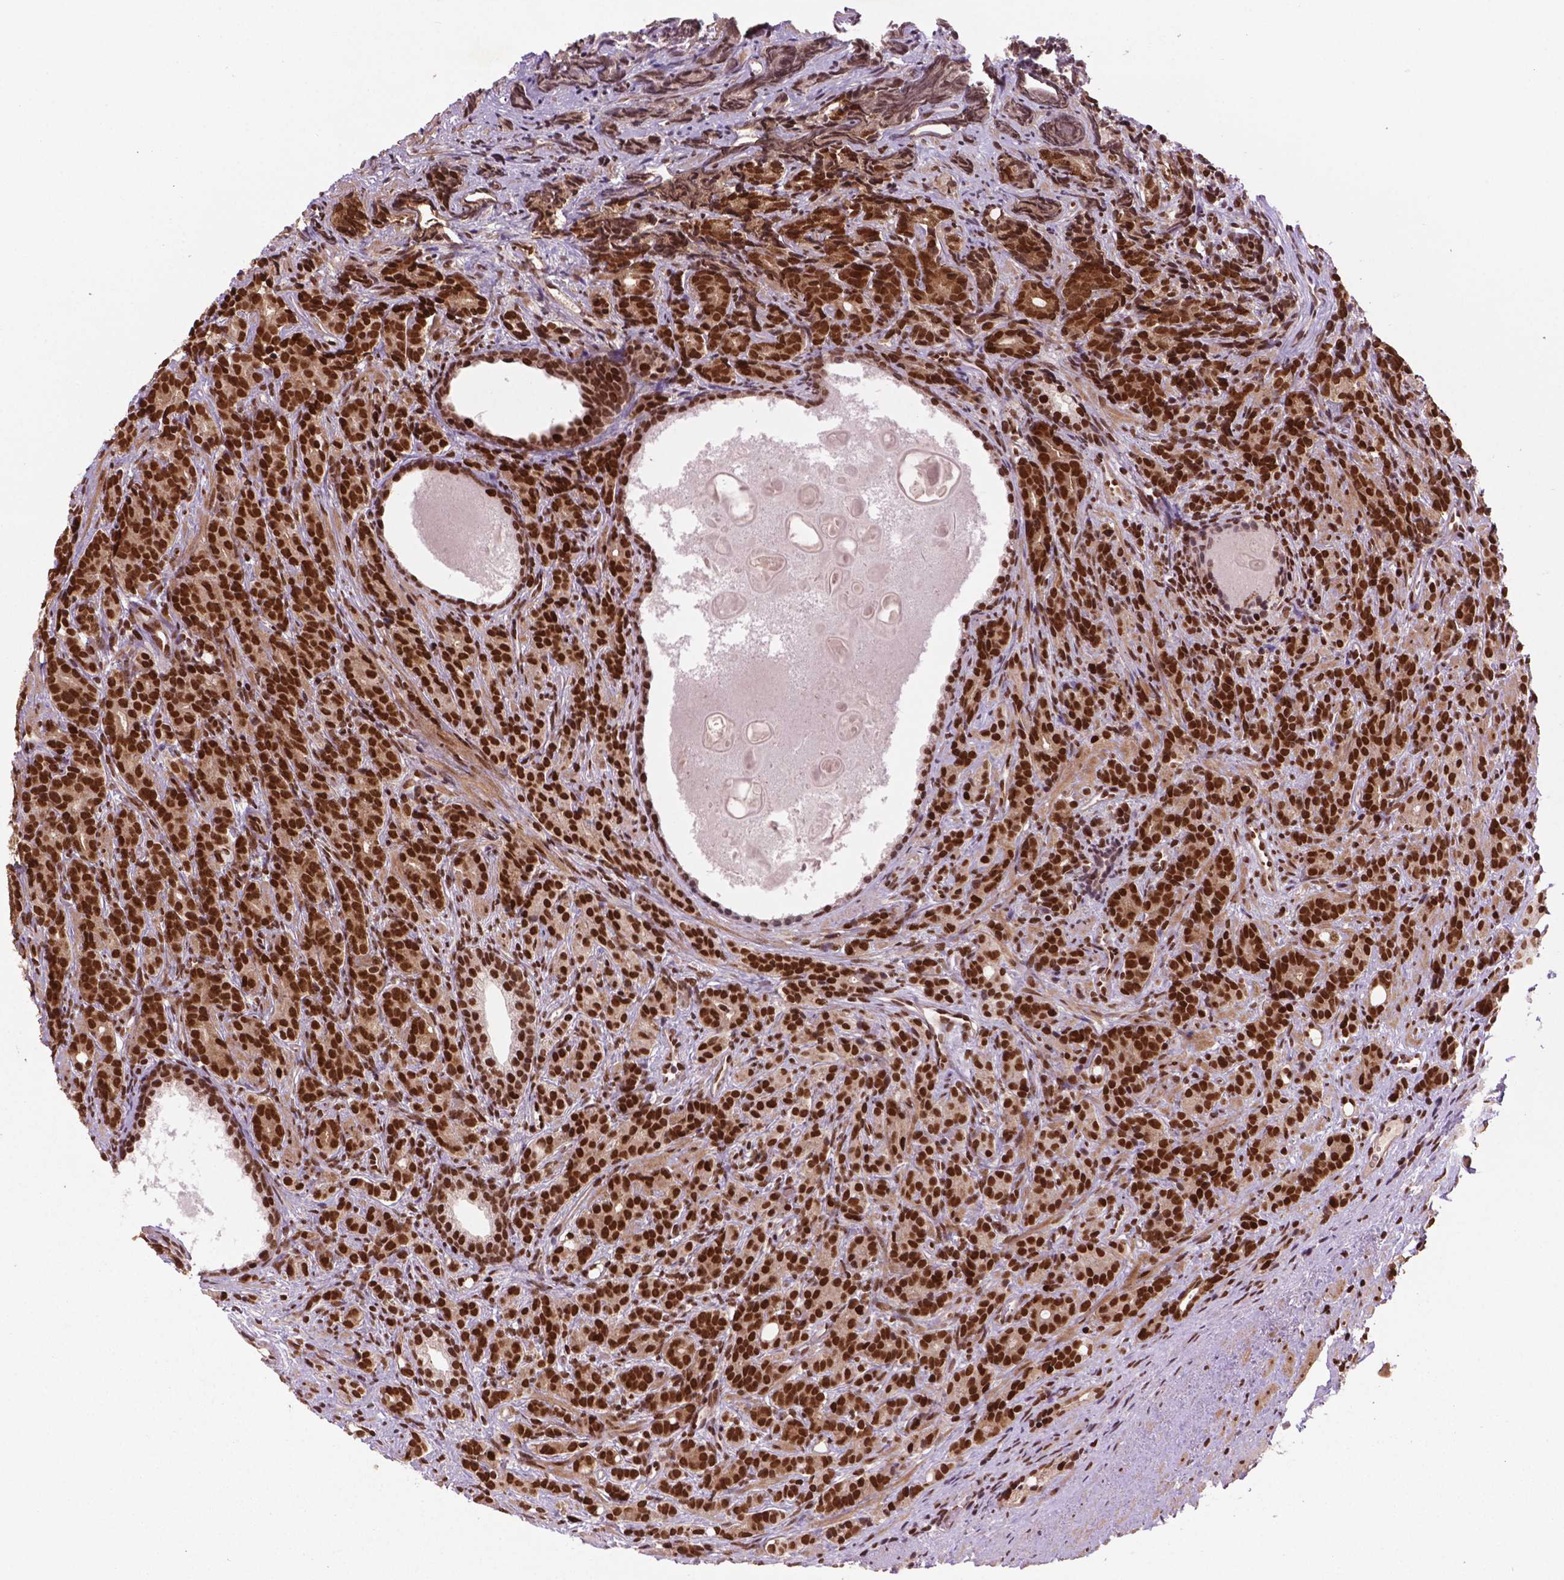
{"staining": {"intensity": "strong", "quantity": ">75%", "location": "nuclear"}, "tissue": "prostate cancer", "cell_type": "Tumor cells", "image_type": "cancer", "snomed": [{"axis": "morphology", "description": "Adenocarcinoma, High grade"}, {"axis": "topography", "description": "Prostate"}], "caption": "Tumor cells demonstrate strong nuclear staining in approximately >75% of cells in prostate adenocarcinoma (high-grade).", "gene": "SIRT6", "patient": {"sex": "male", "age": 84}}